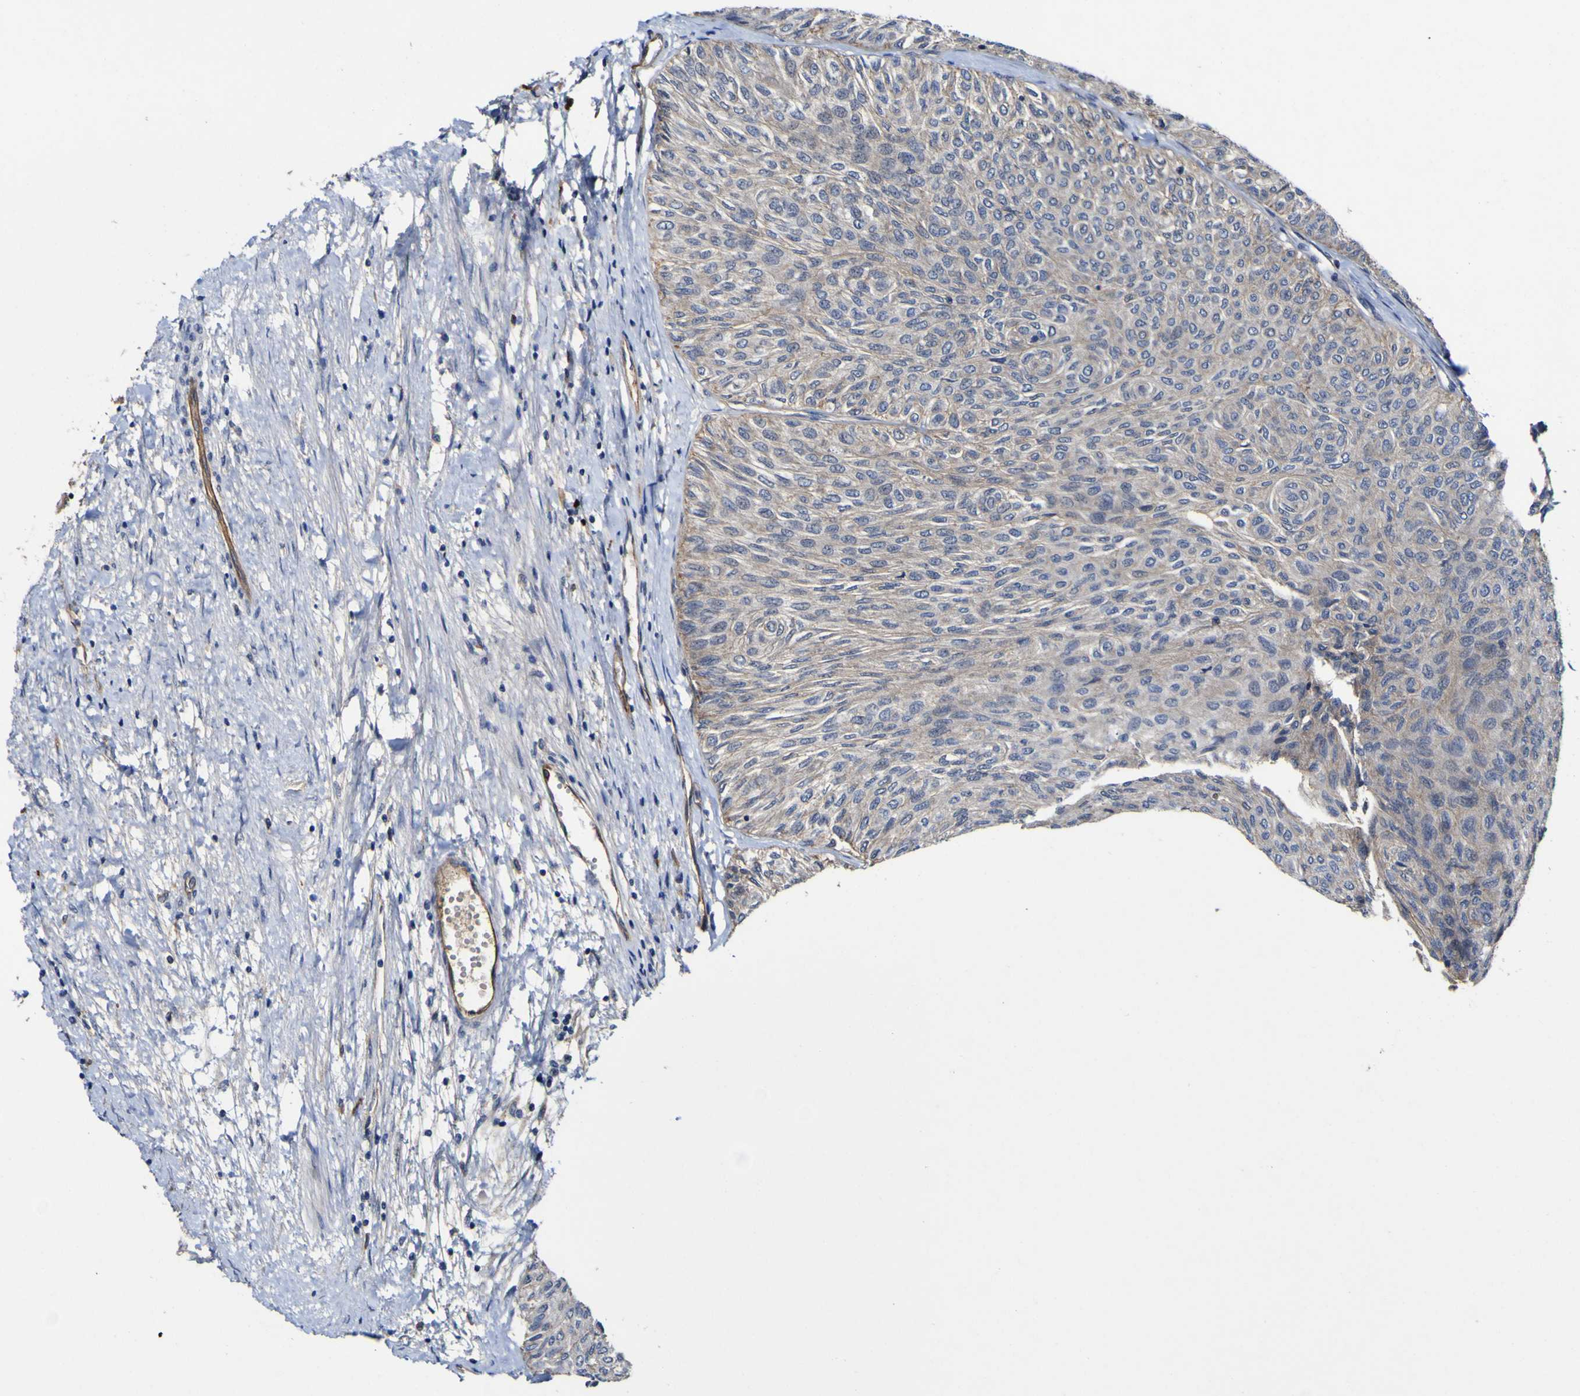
{"staining": {"intensity": "negative", "quantity": "none", "location": "none"}, "tissue": "urothelial cancer", "cell_type": "Tumor cells", "image_type": "cancer", "snomed": [{"axis": "morphology", "description": "Urothelial carcinoma, Low grade"}, {"axis": "topography", "description": "Urinary bladder"}], "caption": "Tumor cells show no significant expression in urothelial cancer.", "gene": "CCL2", "patient": {"sex": "male", "age": 78}}